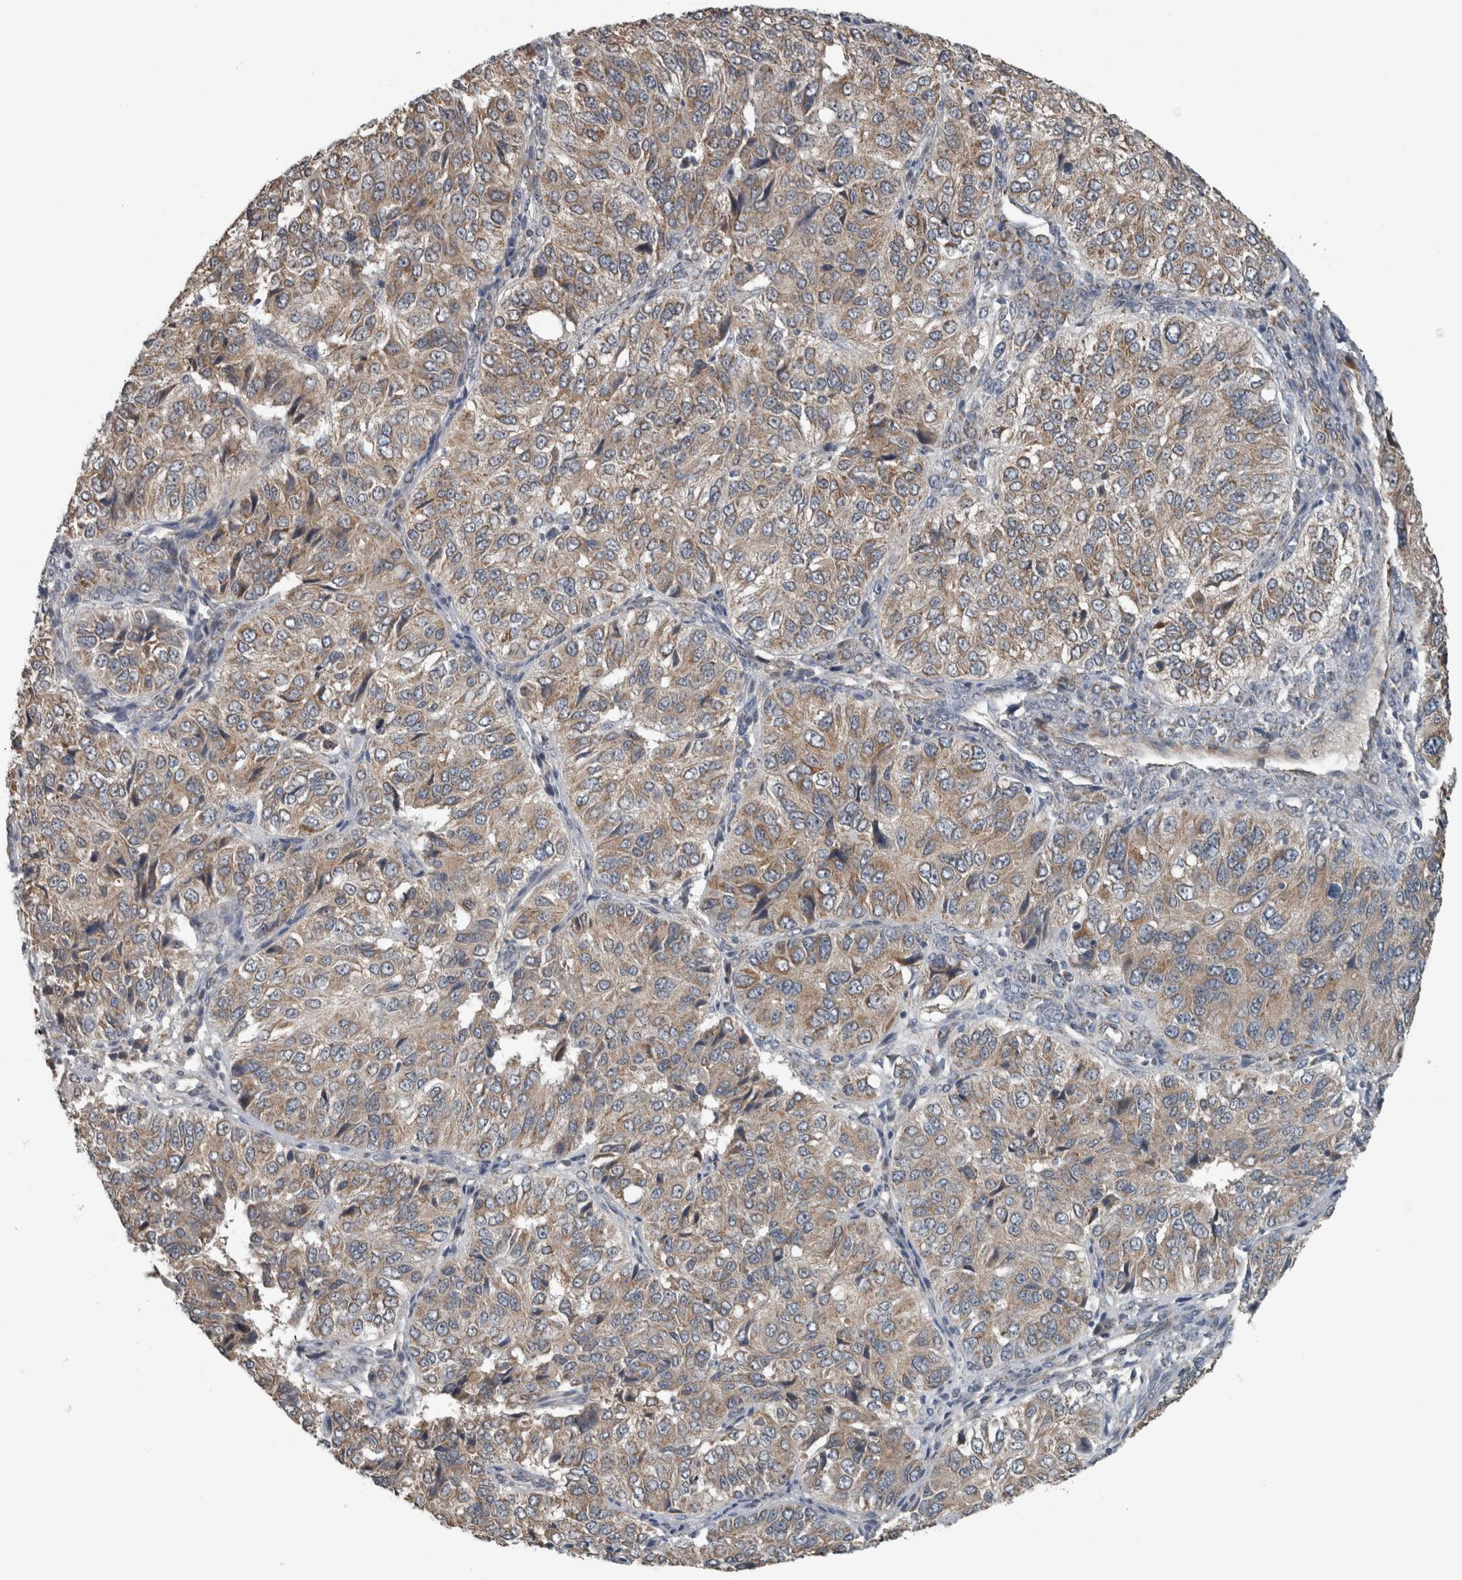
{"staining": {"intensity": "moderate", "quantity": "25%-75%", "location": "cytoplasmic/membranous"}, "tissue": "ovarian cancer", "cell_type": "Tumor cells", "image_type": "cancer", "snomed": [{"axis": "morphology", "description": "Carcinoma, endometroid"}, {"axis": "topography", "description": "Ovary"}], "caption": "Tumor cells demonstrate medium levels of moderate cytoplasmic/membranous staining in about 25%-75% of cells in human endometroid carcinoma (ovarian).", "gene": "ARMC1", "patient": {"sex": "female", "age": 51}}